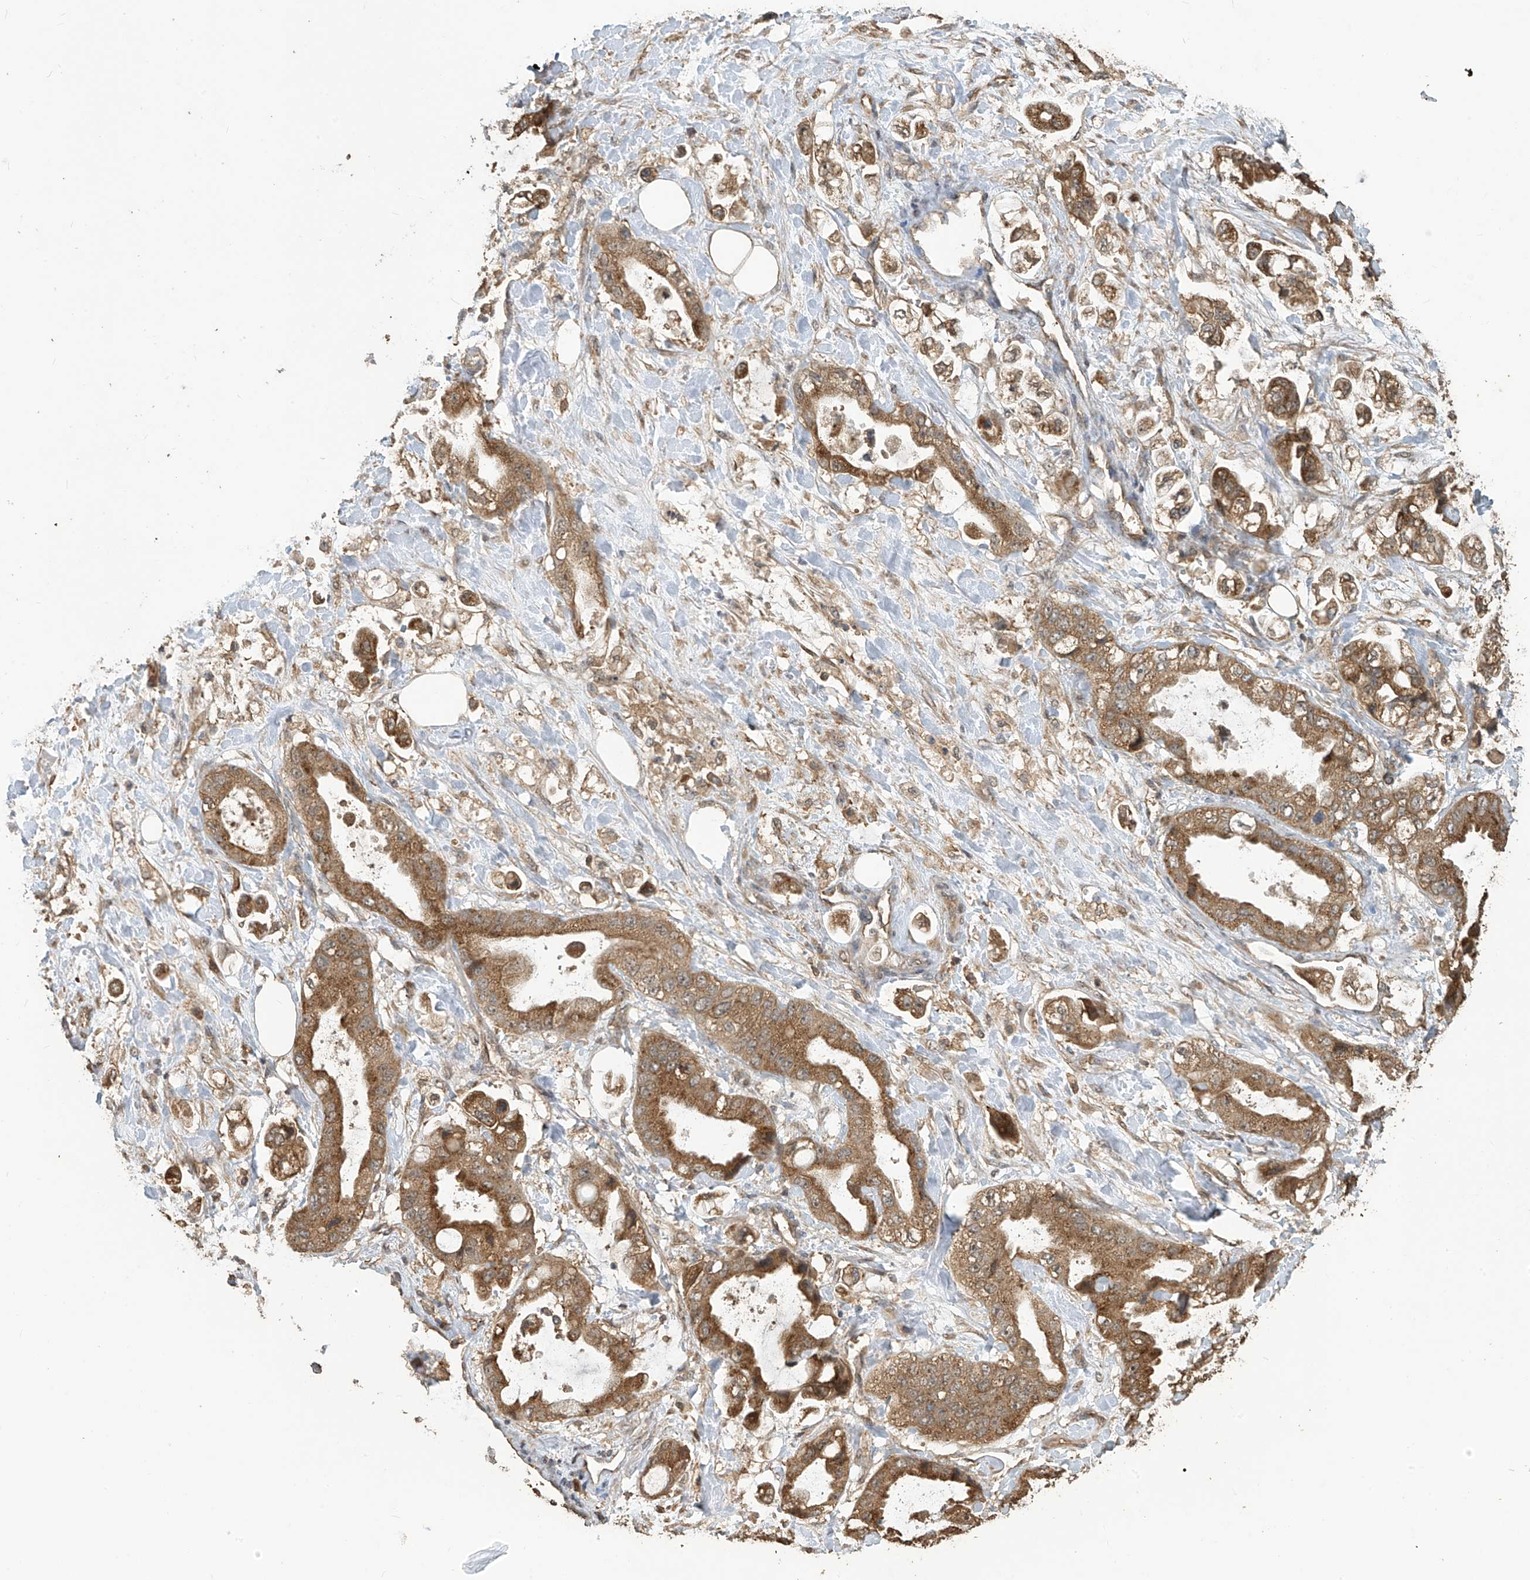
{"staining": {"intensity": "moderate", "quantity": ">75%", "location": "cytoplasmic/membranous"}, "tissue": "stomach cancer", "cell_type": "Tumor cells", "image_type": "cancer", "snomed": [{"axis": "morphology", "description": "Adenocarcinoma, NOS"}, {"axis": "topography", "description": "Stomach"}], "caption": "This histopathology image shows immunohistochemistry staining of human stomach adenocarcinoma, with medium moderate cytoplasmic/membranous staining in approximately >75% of tumor cells.", "gene": "COX10", "patient": {"sex": "male", "age": 62}}